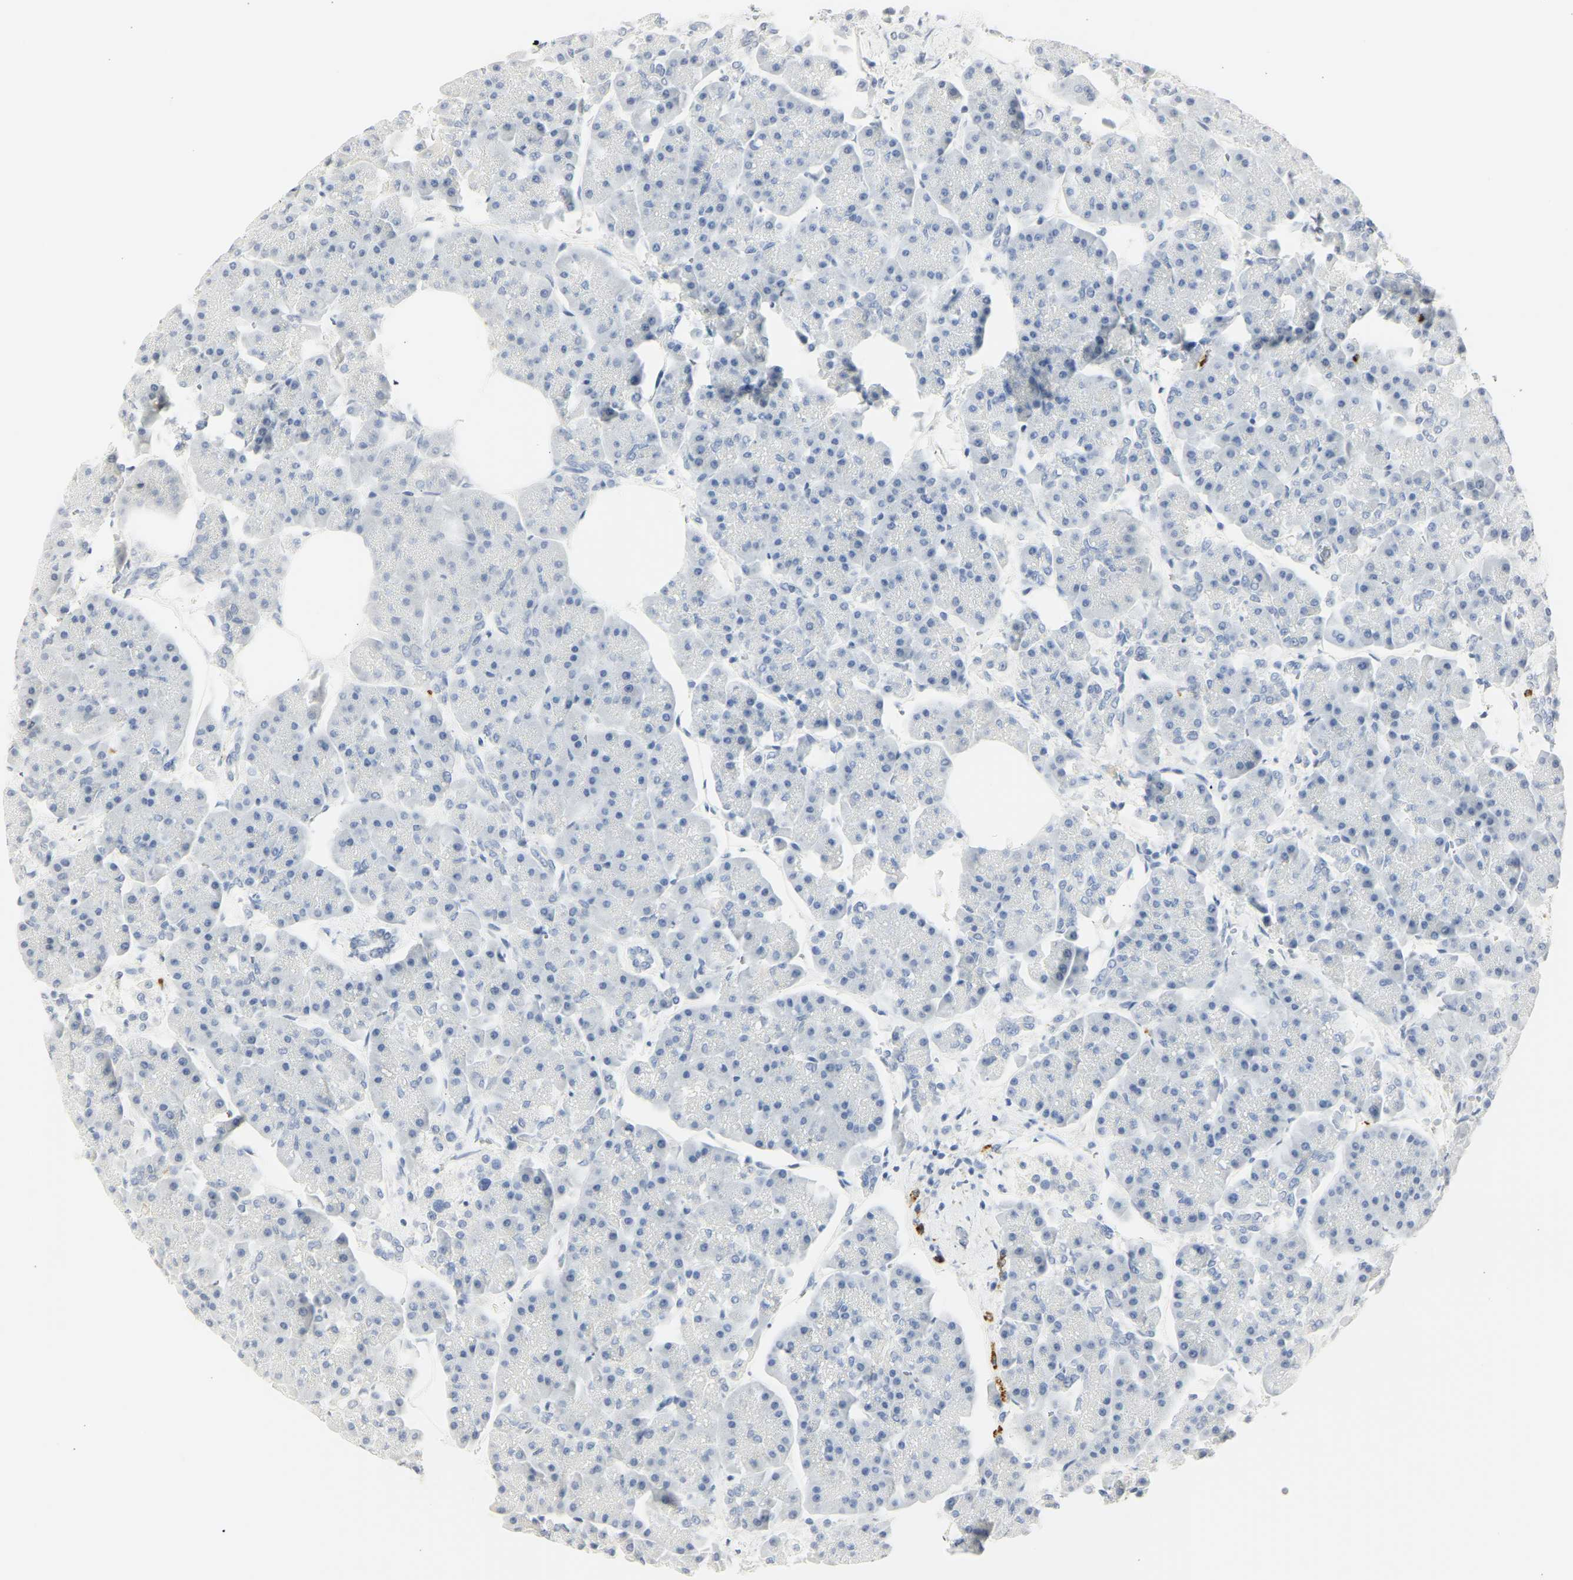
{"staining": {"intensity": "negative", "quantity": "none", "location": "none"}, "tissue": "pancreas", "cell_type": "Exocrine glandular cells", "image_type": "normal", "snomed": [{"axis": "morphology", "description": "Normal tissue, NOS"}, {"axis": "topography", "description": "Pancreas"}], "caption": "Image shows no significant protein positivity in exocrine glandular cells of benign pancreas.", "gene": "MPO", "patient": {"sex": "female", "age": 70}}